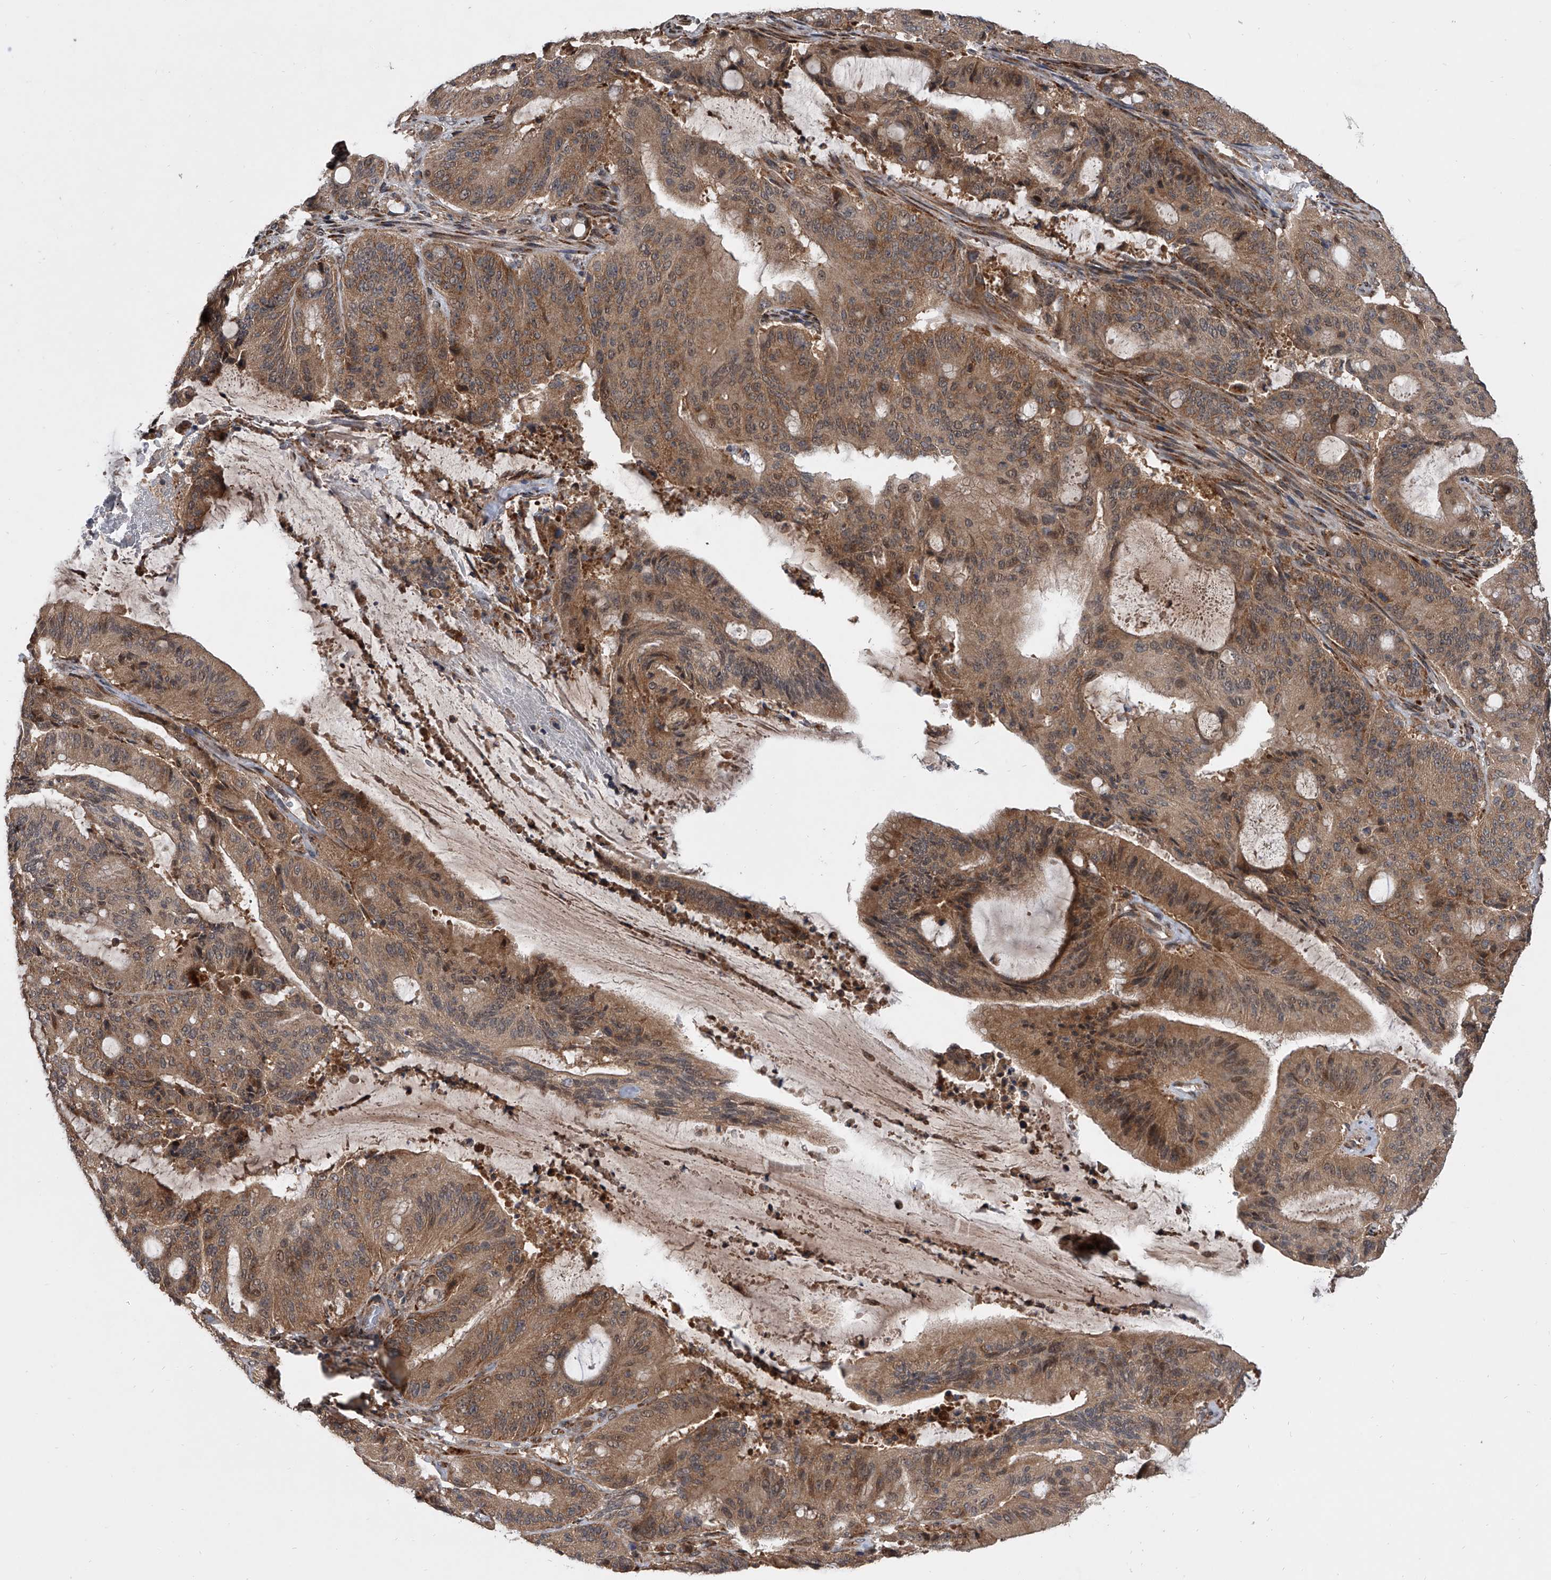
{"staining": {"intensity": "moderate", "quantity": ">75%", "location": "cytoplasmic/membranous"}, "tissue": "liver cancer", "cell_type": "Tumor cells", "image_type": "cancer", "snomed": [{"axis": "morphology", "description": "Normal tissue, NOS"}, {"axis": "morphology", "description": "Cholangiocarcinoma"}, {"axis": "topography", "description": "Liver"}, {"axis": "topography", "description": "Peripheral nerve tissue"}], "caption": "A photomicrograph showing moderate cytoplasmic/membranous expression in about >75% of tumor cells in liver cancer, as visualized by brown immunohistochemical staining.", "gene": "GEMIN8", "patient": {"sex": "female", "age": 73}}